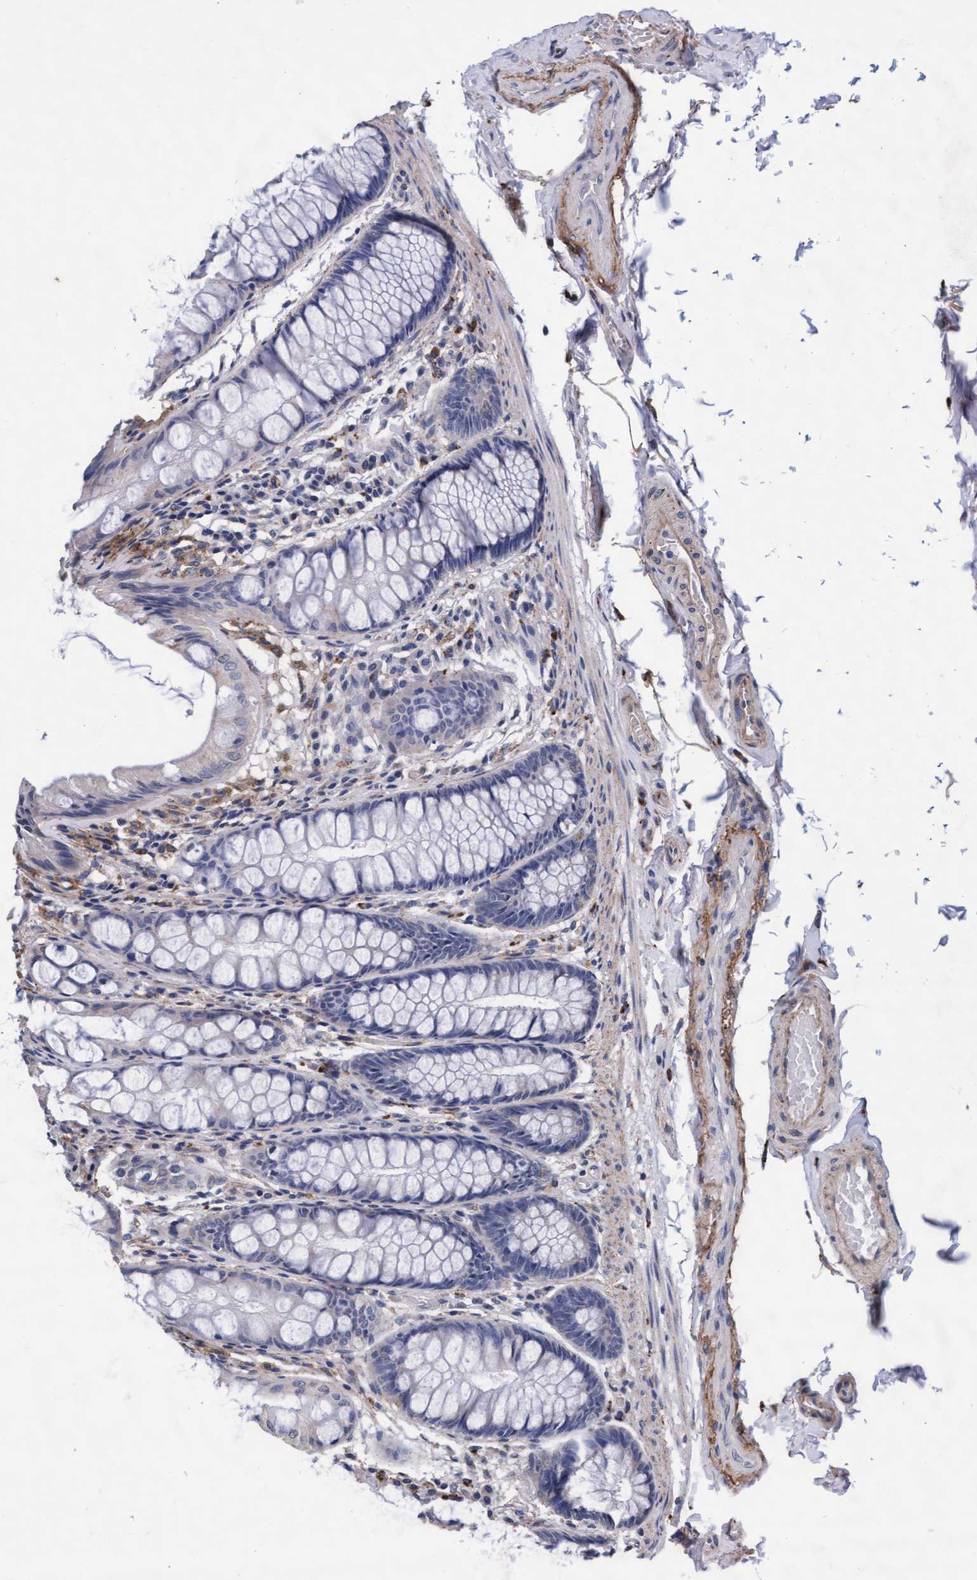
{"staining": {"intensity": "negative", "quantity": "none", "location": "none"}, "tissue": "colon", "cell_type": "Endothelial cells", "image_type": "normal", "snomed": [{"axis": "morphology", "description": "Normal tissue, NOS"}, {"axis": "topography", "description": "Colon"}], "caption": "A high-resolution micrograph shows immunohistochemistry (IHC) staining of normal colon, which exhibits no significant positivity in endothelial cells.", "gene": "CPQ", "patient": {"sex": "male", "age": 47}}